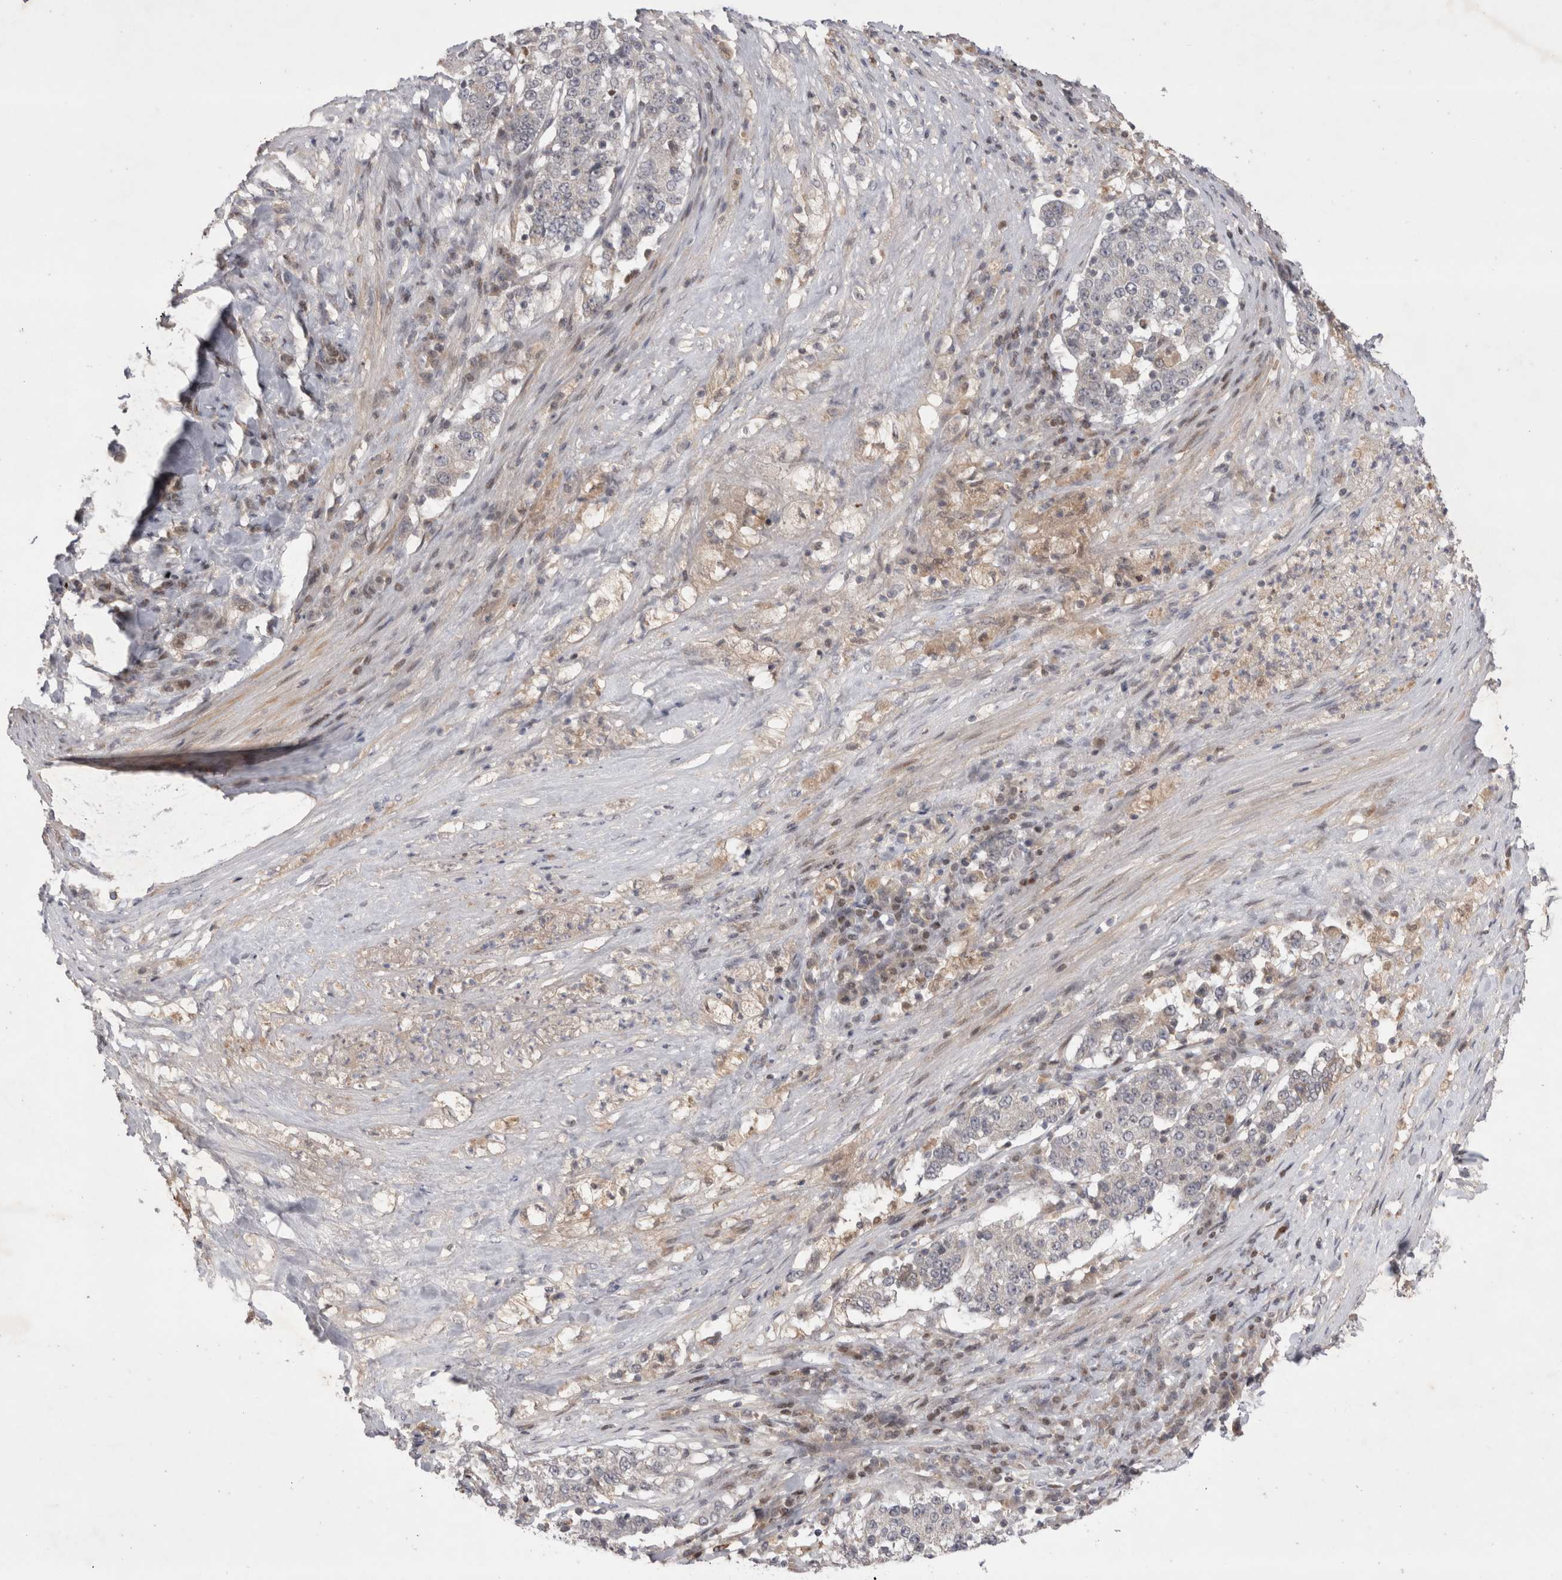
{"staining": {"intensity": "negative", "quantity": "none", "location": "none"}, "tissue": "stomach cancer", "cell_type": "Tumor cells", "image_type": "cancer", "snomed": [{"axis": "morphology", "description": "Adenocarcinoma, NOS"}, {"axis": "topography", "description": "Stomach"}], "caption": "Image shows no significant protein positivity in tumor cells of stomach cancer.", "gene": "PLEKHM1", "patient": {"sex": "male", "age": 59}}